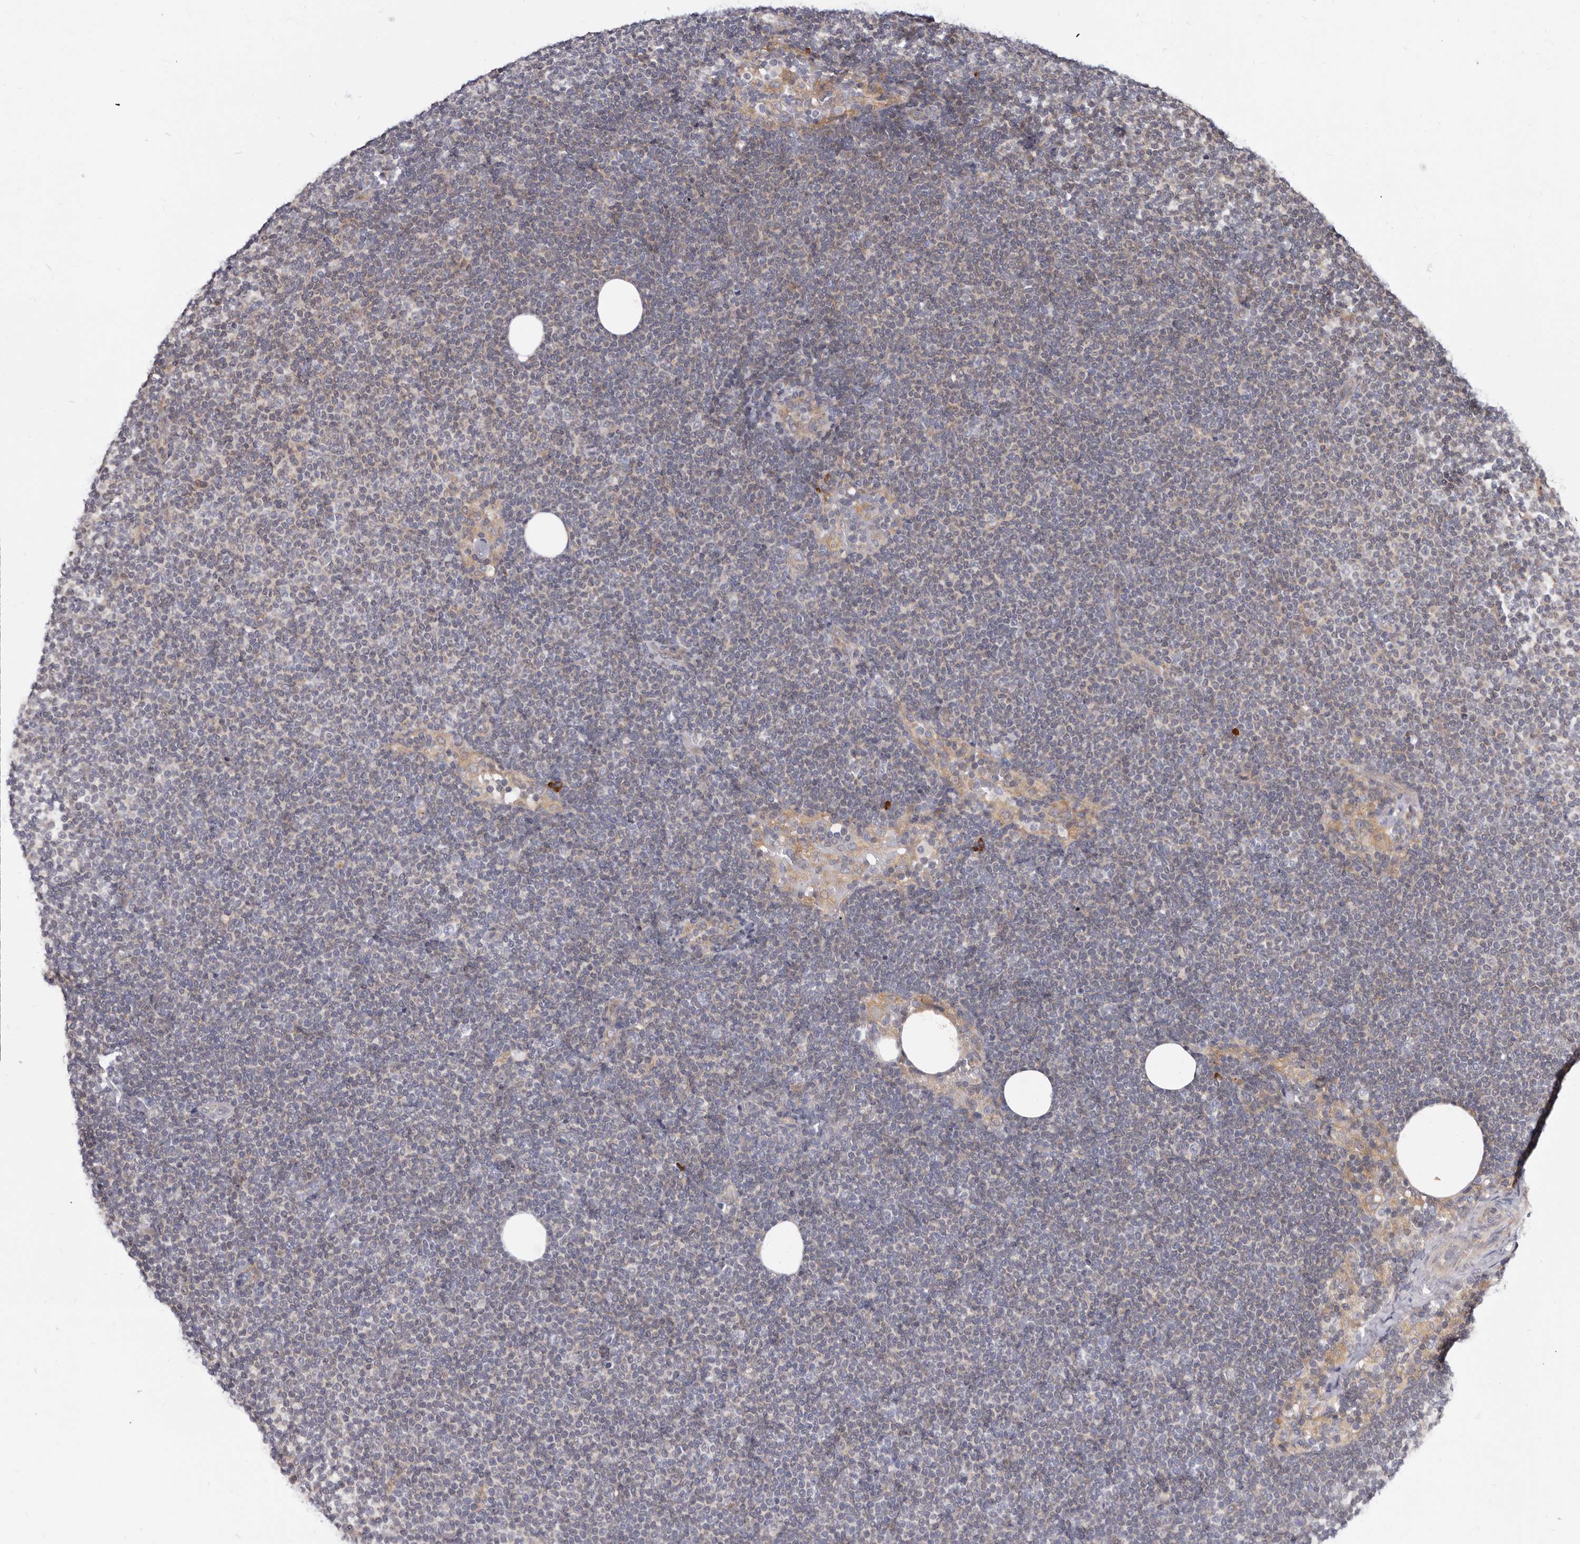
{"staining": {"intensity": "negative", "quantity": "none", "location": "none"}, "tissue": "lymphoma", "cell_type": "Tumor cells", "image_type": "cancer", "snomed": [{"axis": "morphology", "description": "Malignant lymphoma, non-Hodgkin's type, Low grade"}, {"axis": "topography", "description": "Lymph node"}], "caption": "High magnification brightfield microscopy of low-grade malignant lymphoma, non-Hodgkin's type stained with DAB (3,3'-diaminobenzidine) (brown) and counterstained with hematoxylin (blue): tumor cells show no significant expression. (Stains: DAB (3,3'-diaminobenzidine) immunohistochemistry (IHC) with hematoxylin counter stain, Microscopy: brightfield microscopy at high magnification).", "gene": "ASIC5", "patient": {"sex": "female", "age": 53}}